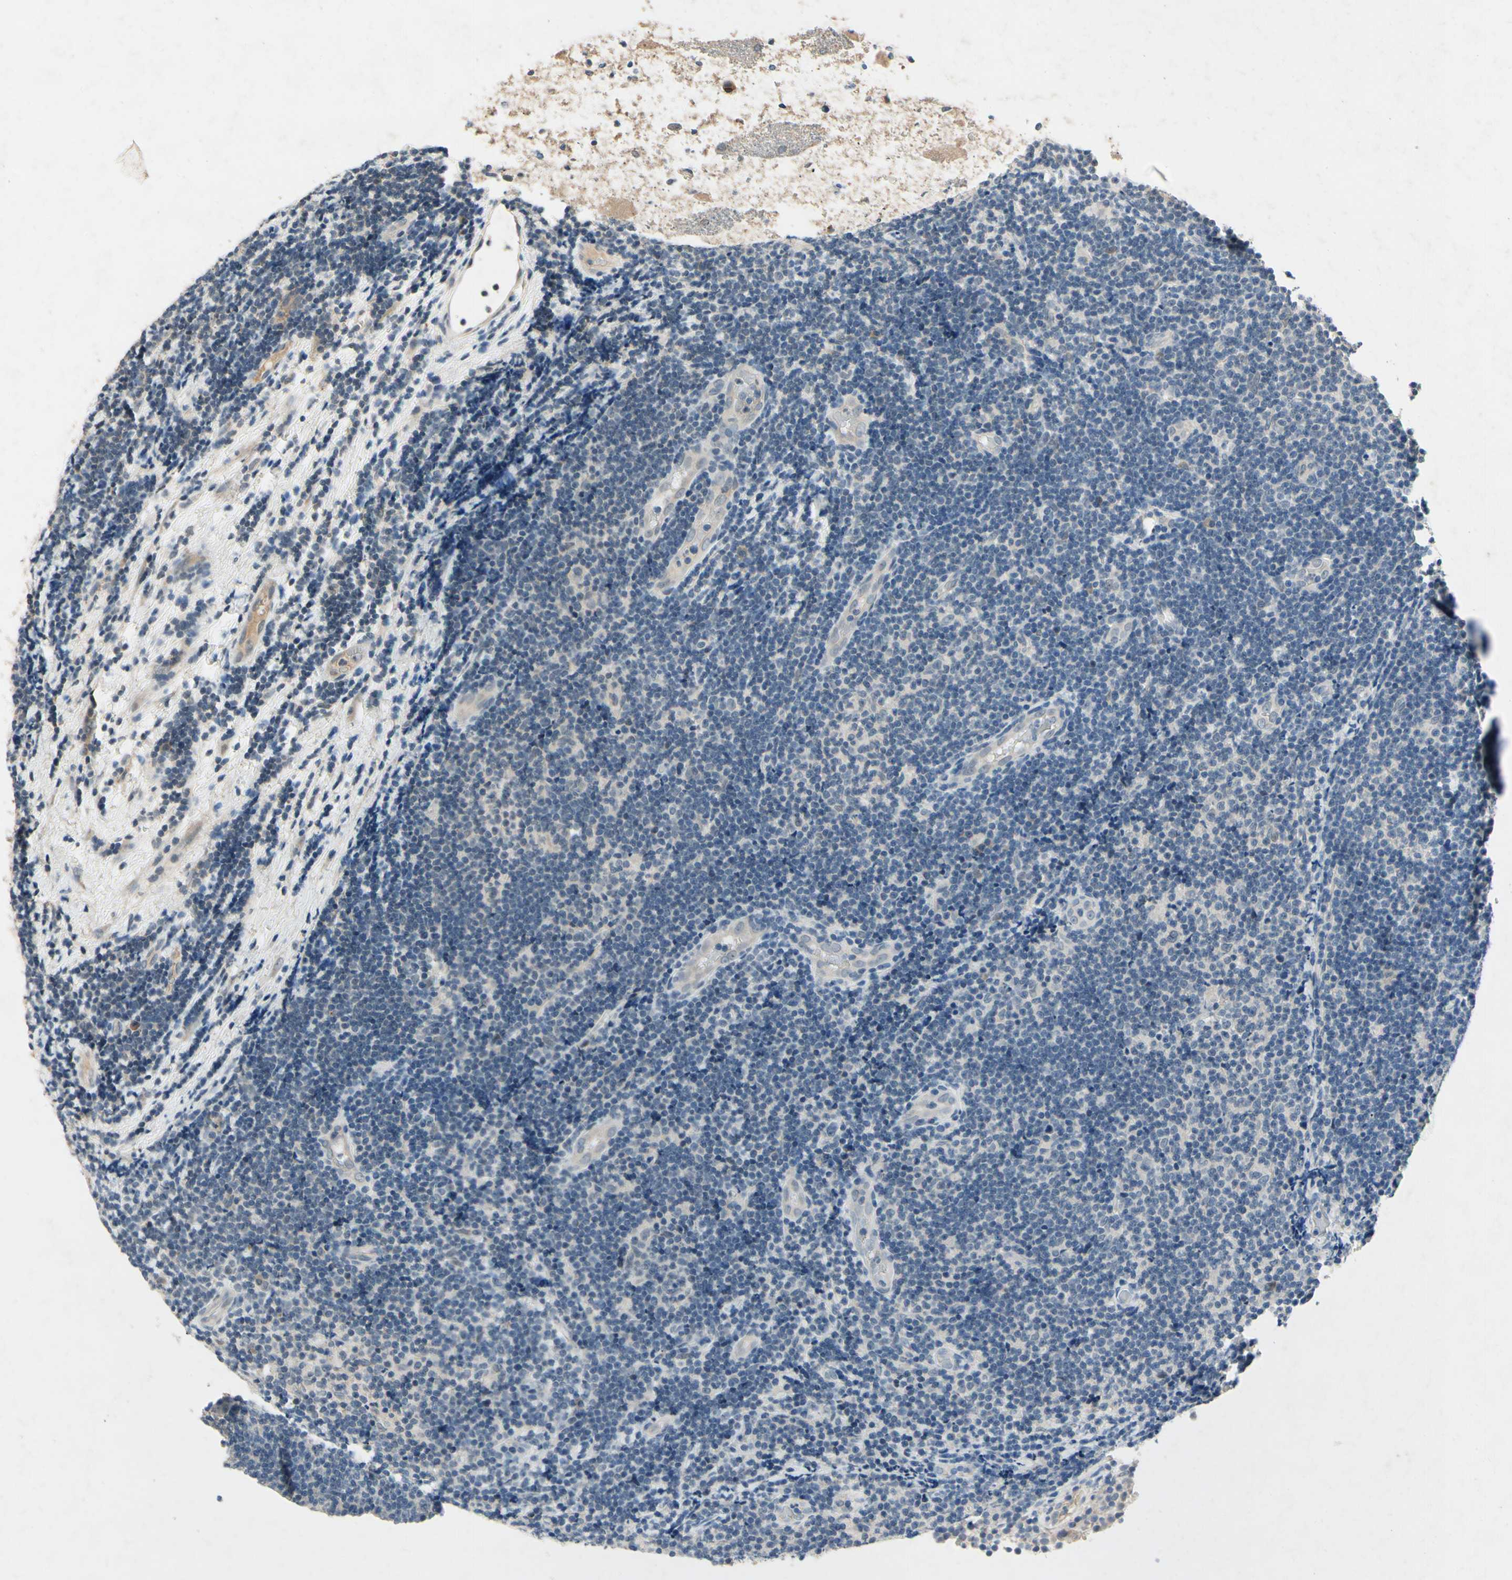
{"staining": {"intensity": "negative", "quantity": "none", "location": "none"}, "tissue": "lymphoma", "cell_type": "Tumor cells", "image_type": "cancer", "snomed": [{"axis": "morphology", "description": "Malignant lymphoma, non-Hodgkin's type, Low grade"}, {"axis": "topography", "description": "Lymph node"}], "caption": "An IHC micrograph of lymphoma is shown. There is no staining in tumor cells of lymphoma.", "gene": "DPY19L3", "patient": {"sex": "male", "age": 83}}